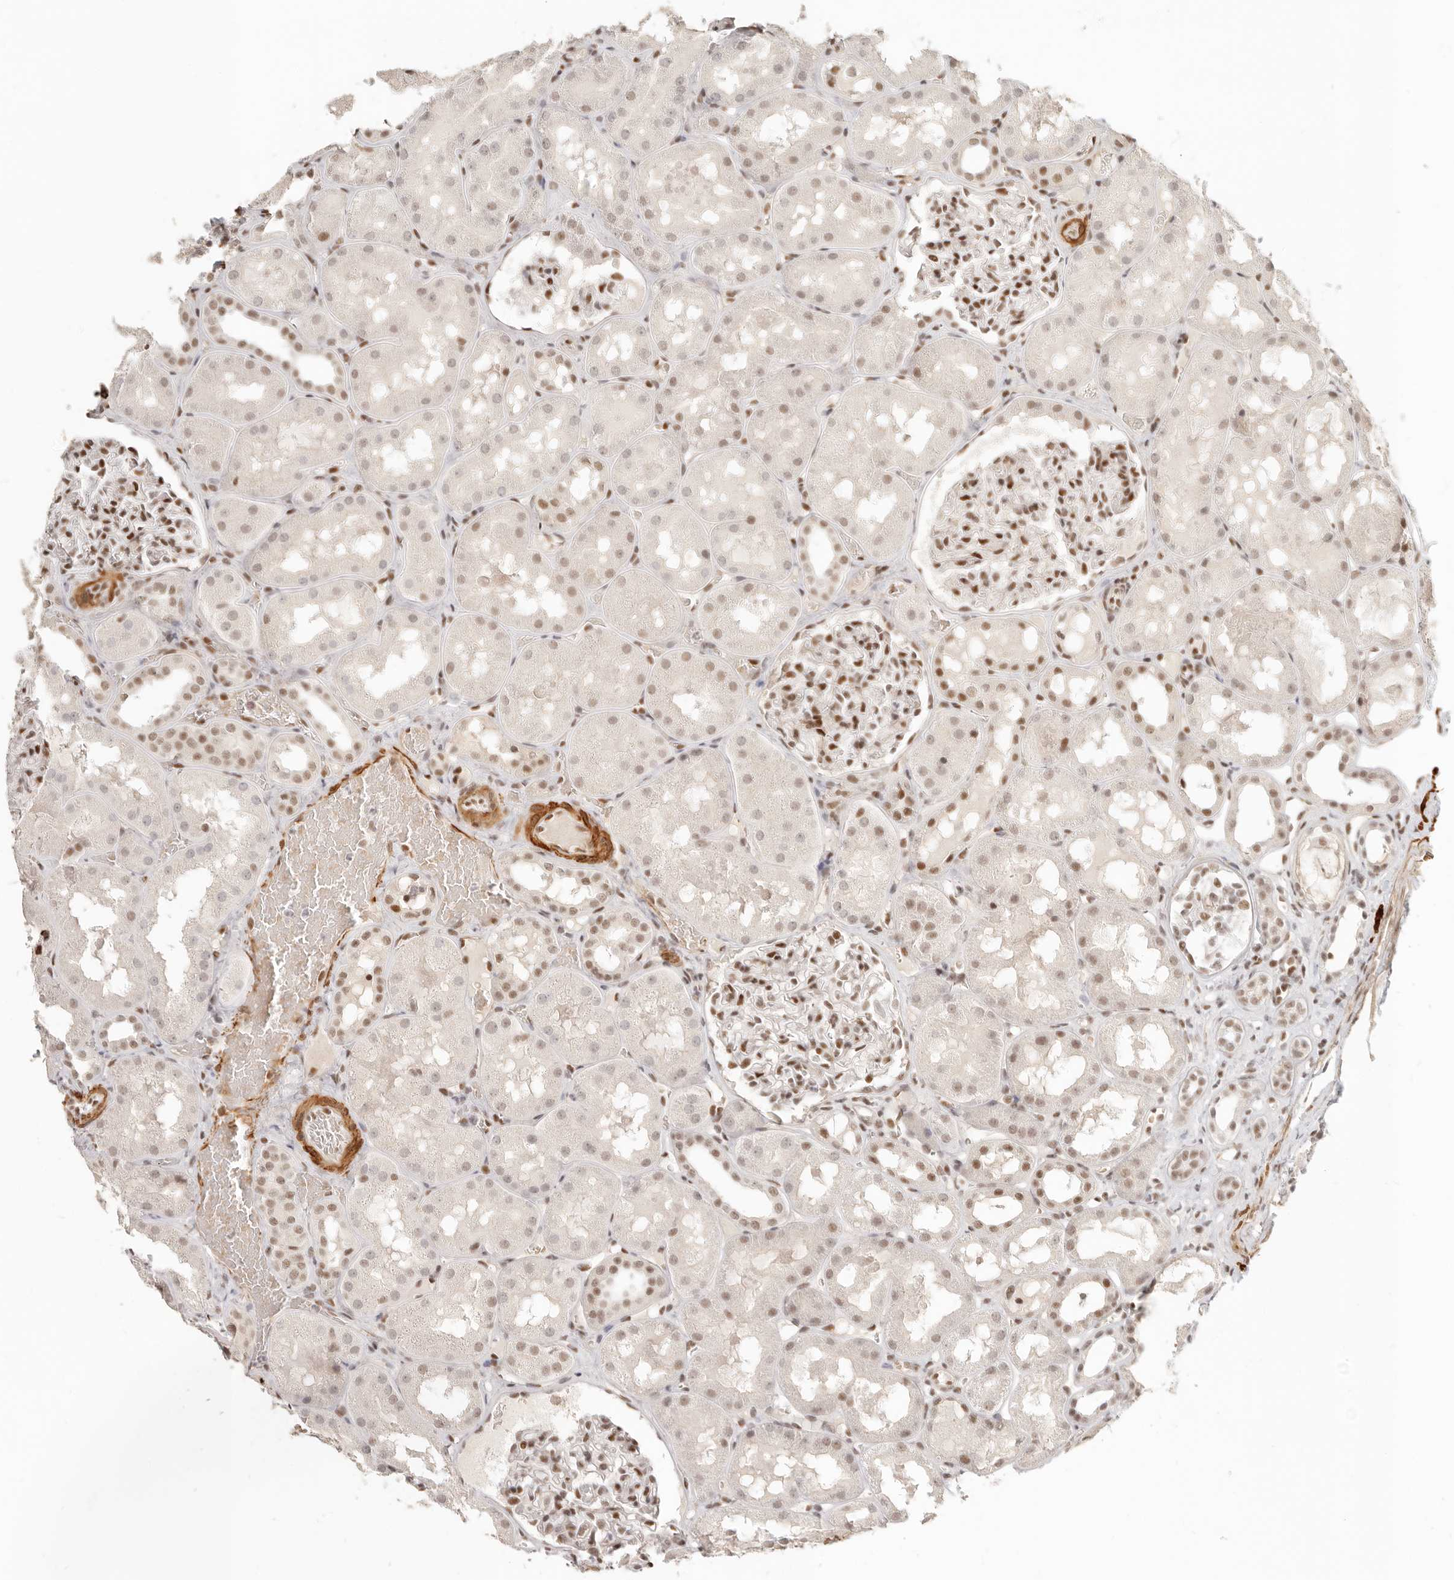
{"staining": {"intensity": "moderate", "quantity": "25%-75%", "location": "nuclear"}, "tissue": "kidney", "cell_type": "Cells in glomeruli", "image_type": "normal", "snomed": [{"axis": "morphology", "description": "Normal tissue, NOS"}, {"axis": "topography", "description": "Kidney"}, {"axis": "topography", "description": "Urinary bladder"}], "caption": "This is a histology image of immunohistochemistry (IHC) staining of normal kidney, which shows moderate staining in the nuclear of cells in glomeruli.", "gene": "GABPA", "patient": {"sex": "male", "age": 16}}